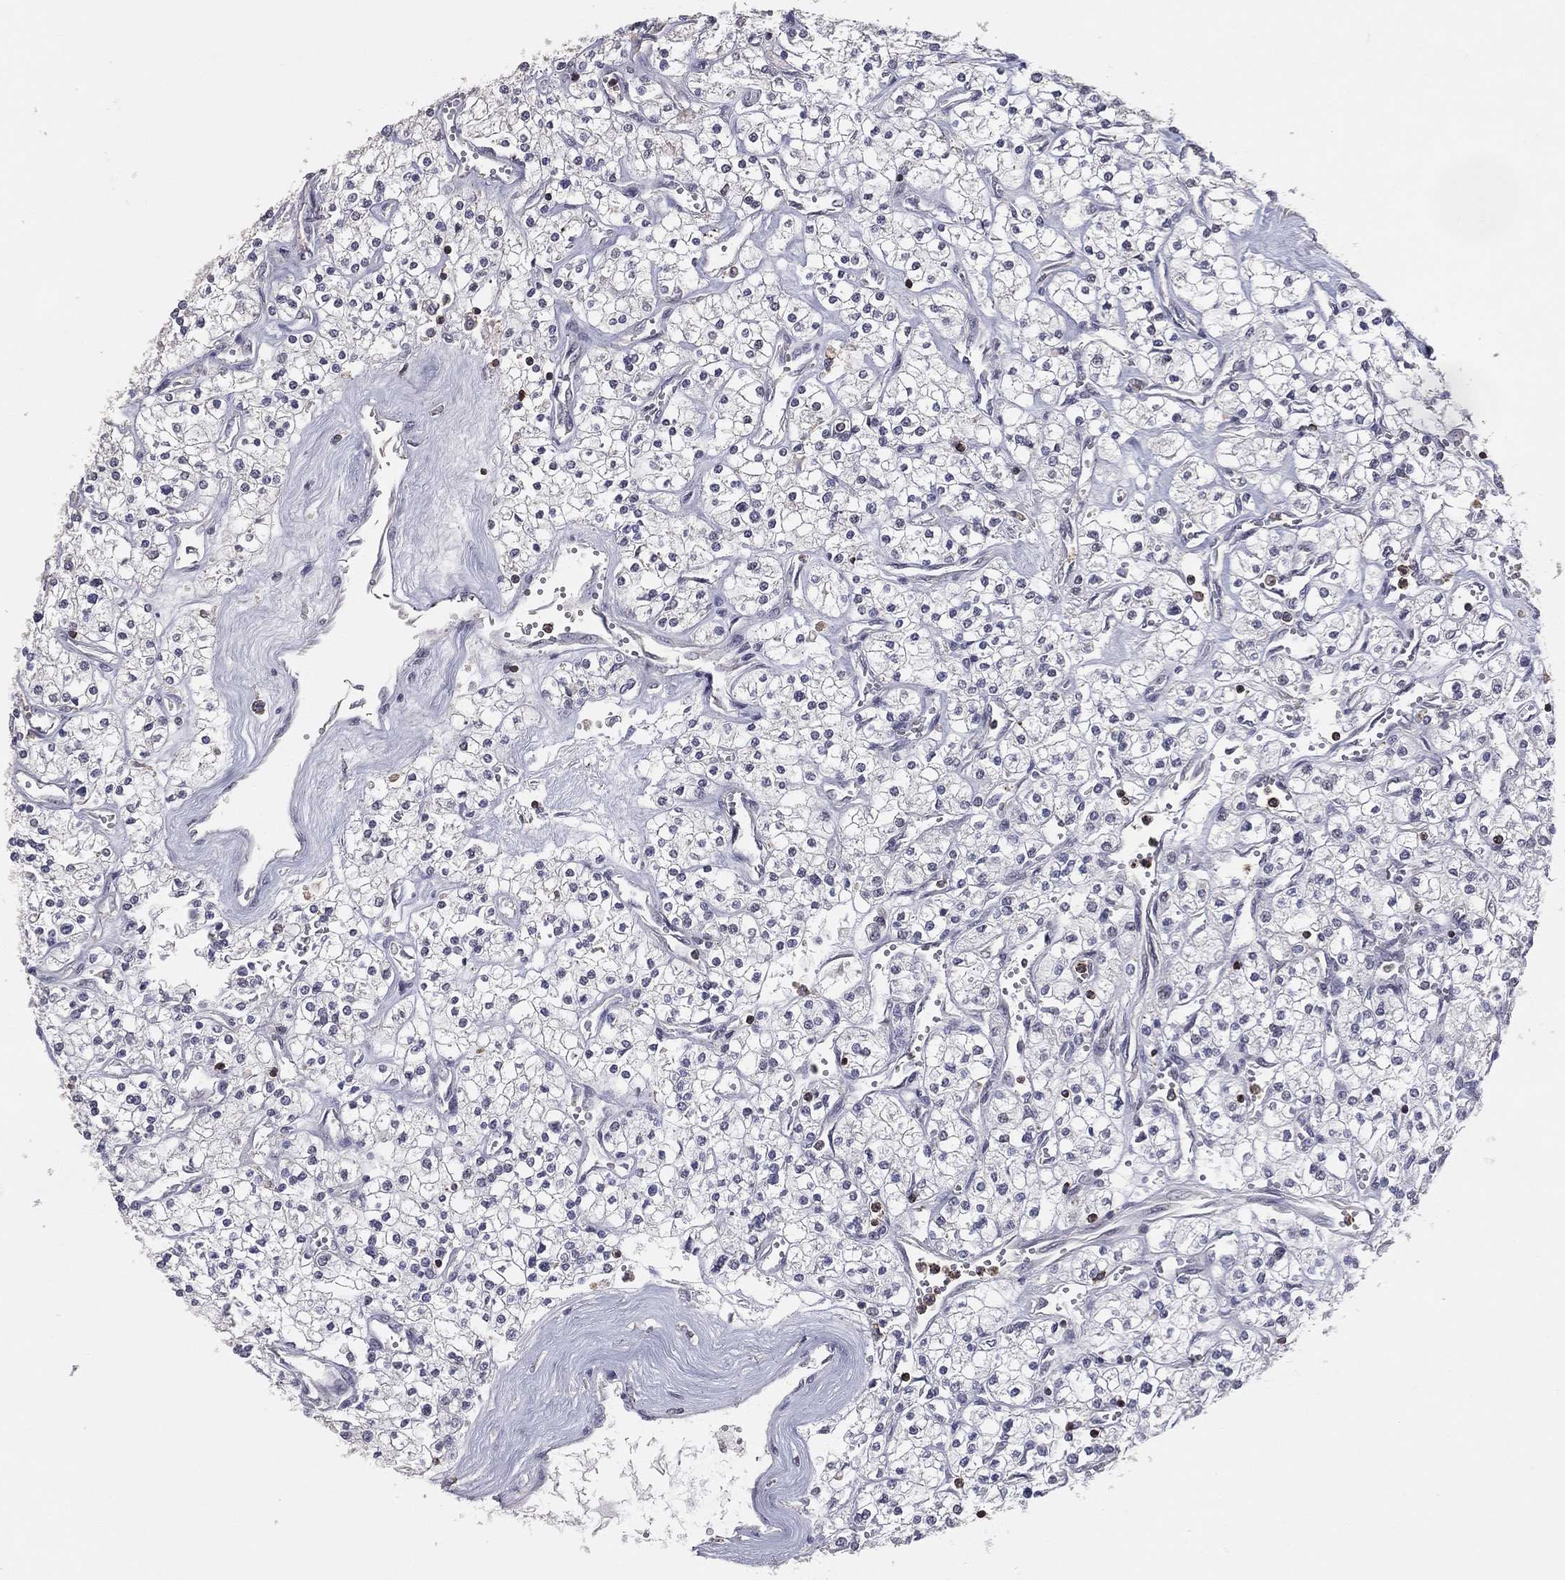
{"staining": {"intensity": "negative", "quantity": "none", "location": "none"}, "tissue": "renal cancer", "cell_type": "Tumor cells", "image_type": "cancer", "snomed": [{"axis": "morphology", "description": "Adenocarcinoma, NOS"}, {"axis": "topography", "description": "Kidney"}], "caption": "An IHC histopathology image of renal adenocarcinoma is shown. There is no staining in tumor cells of renal adenocarcinoma.", "gene": "PSTPIP1", "patient": {"sex": "male", "age": 80}}